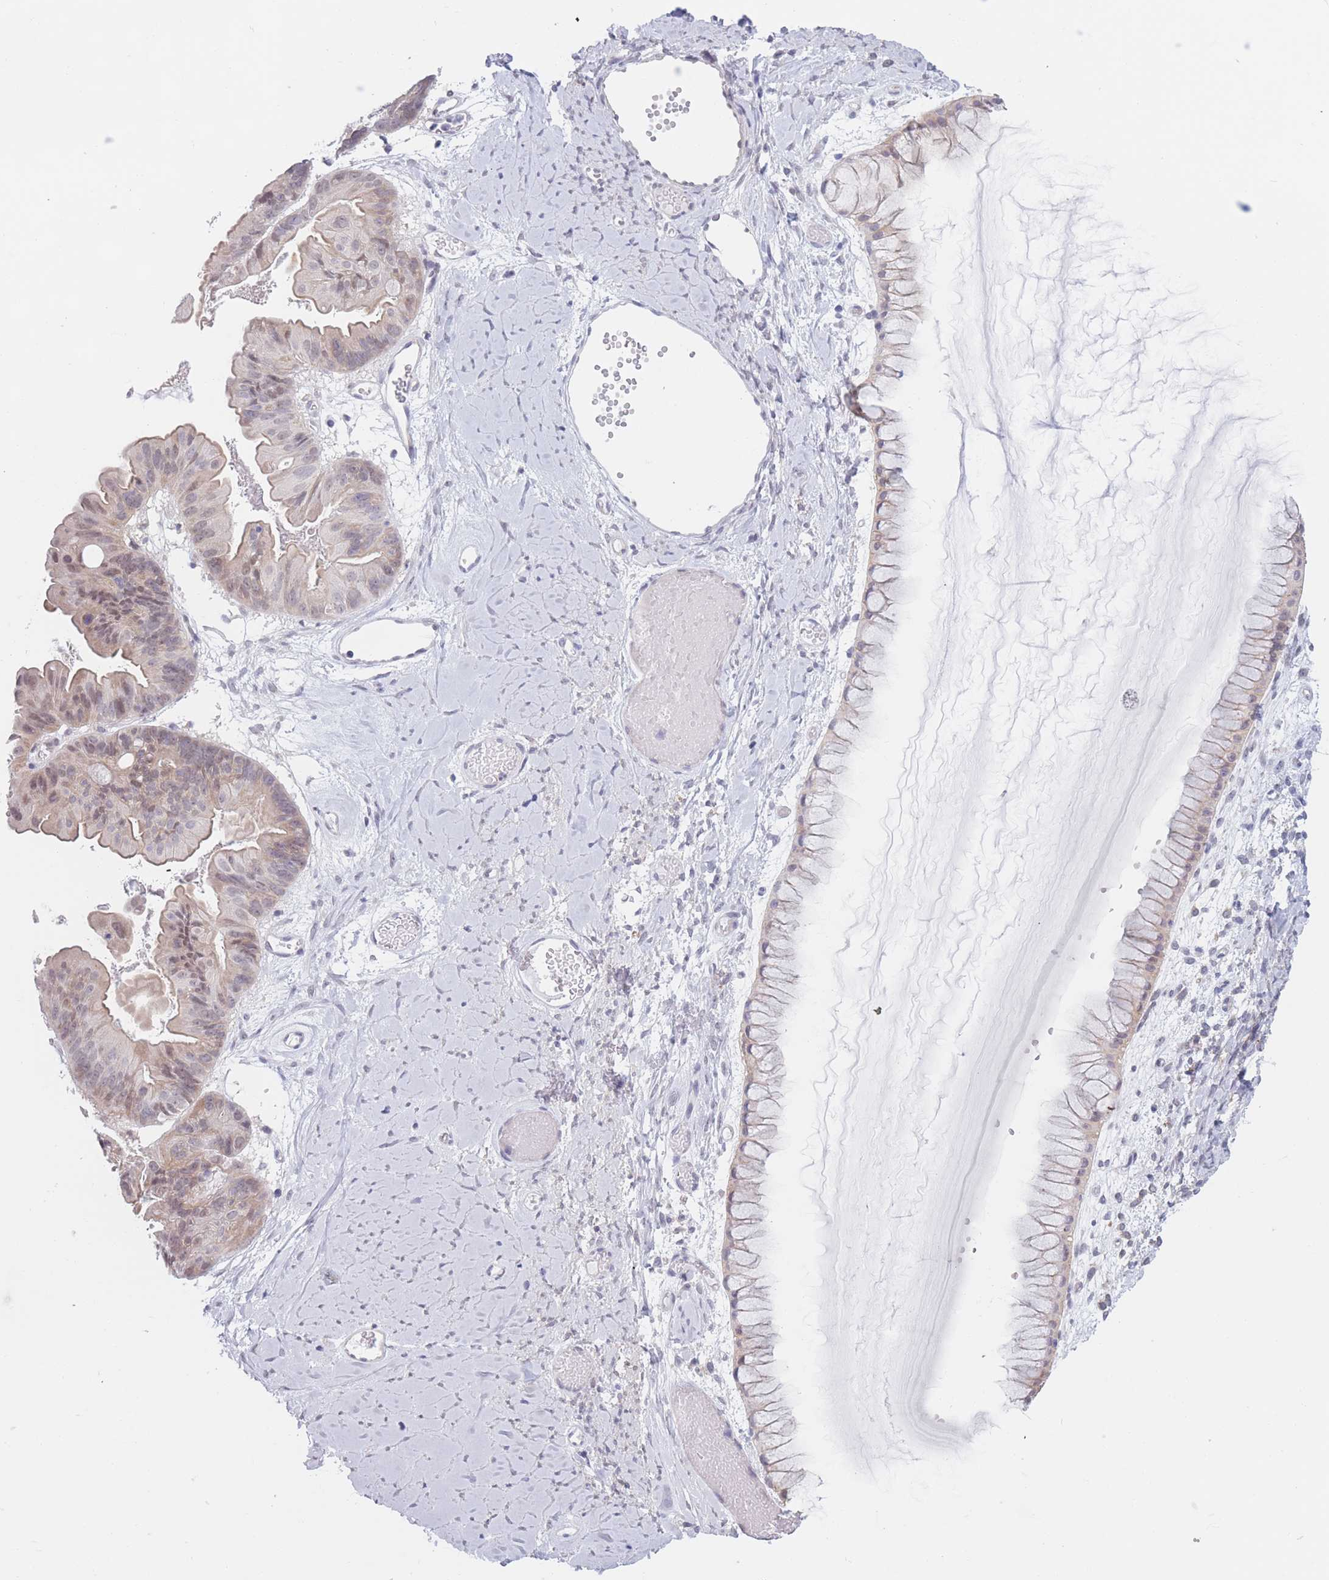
{"staining": {"intensity": "weak", "quantity": "<25%", "location": "cytoplasmic/membranous"}, "tissue": "ovarian cancer", "cell_type": "Tumor cells", "image_type": "cancer", "snomed": [{"axis": "morphology", "description": "Cystadenocarcinoma, mucinous, NOS"}, {"axis": "topography", "description": "Ovary"}], "caption": "Immunohistochemical staining of ovarian cancer (mucinous cystadenocarcinoma) displays no significant expression in tumor cells. (DAB IHC with hematoxylin counter stain).", "gene": "PODXL", "patient": {"sex": "female", "age": 61}}